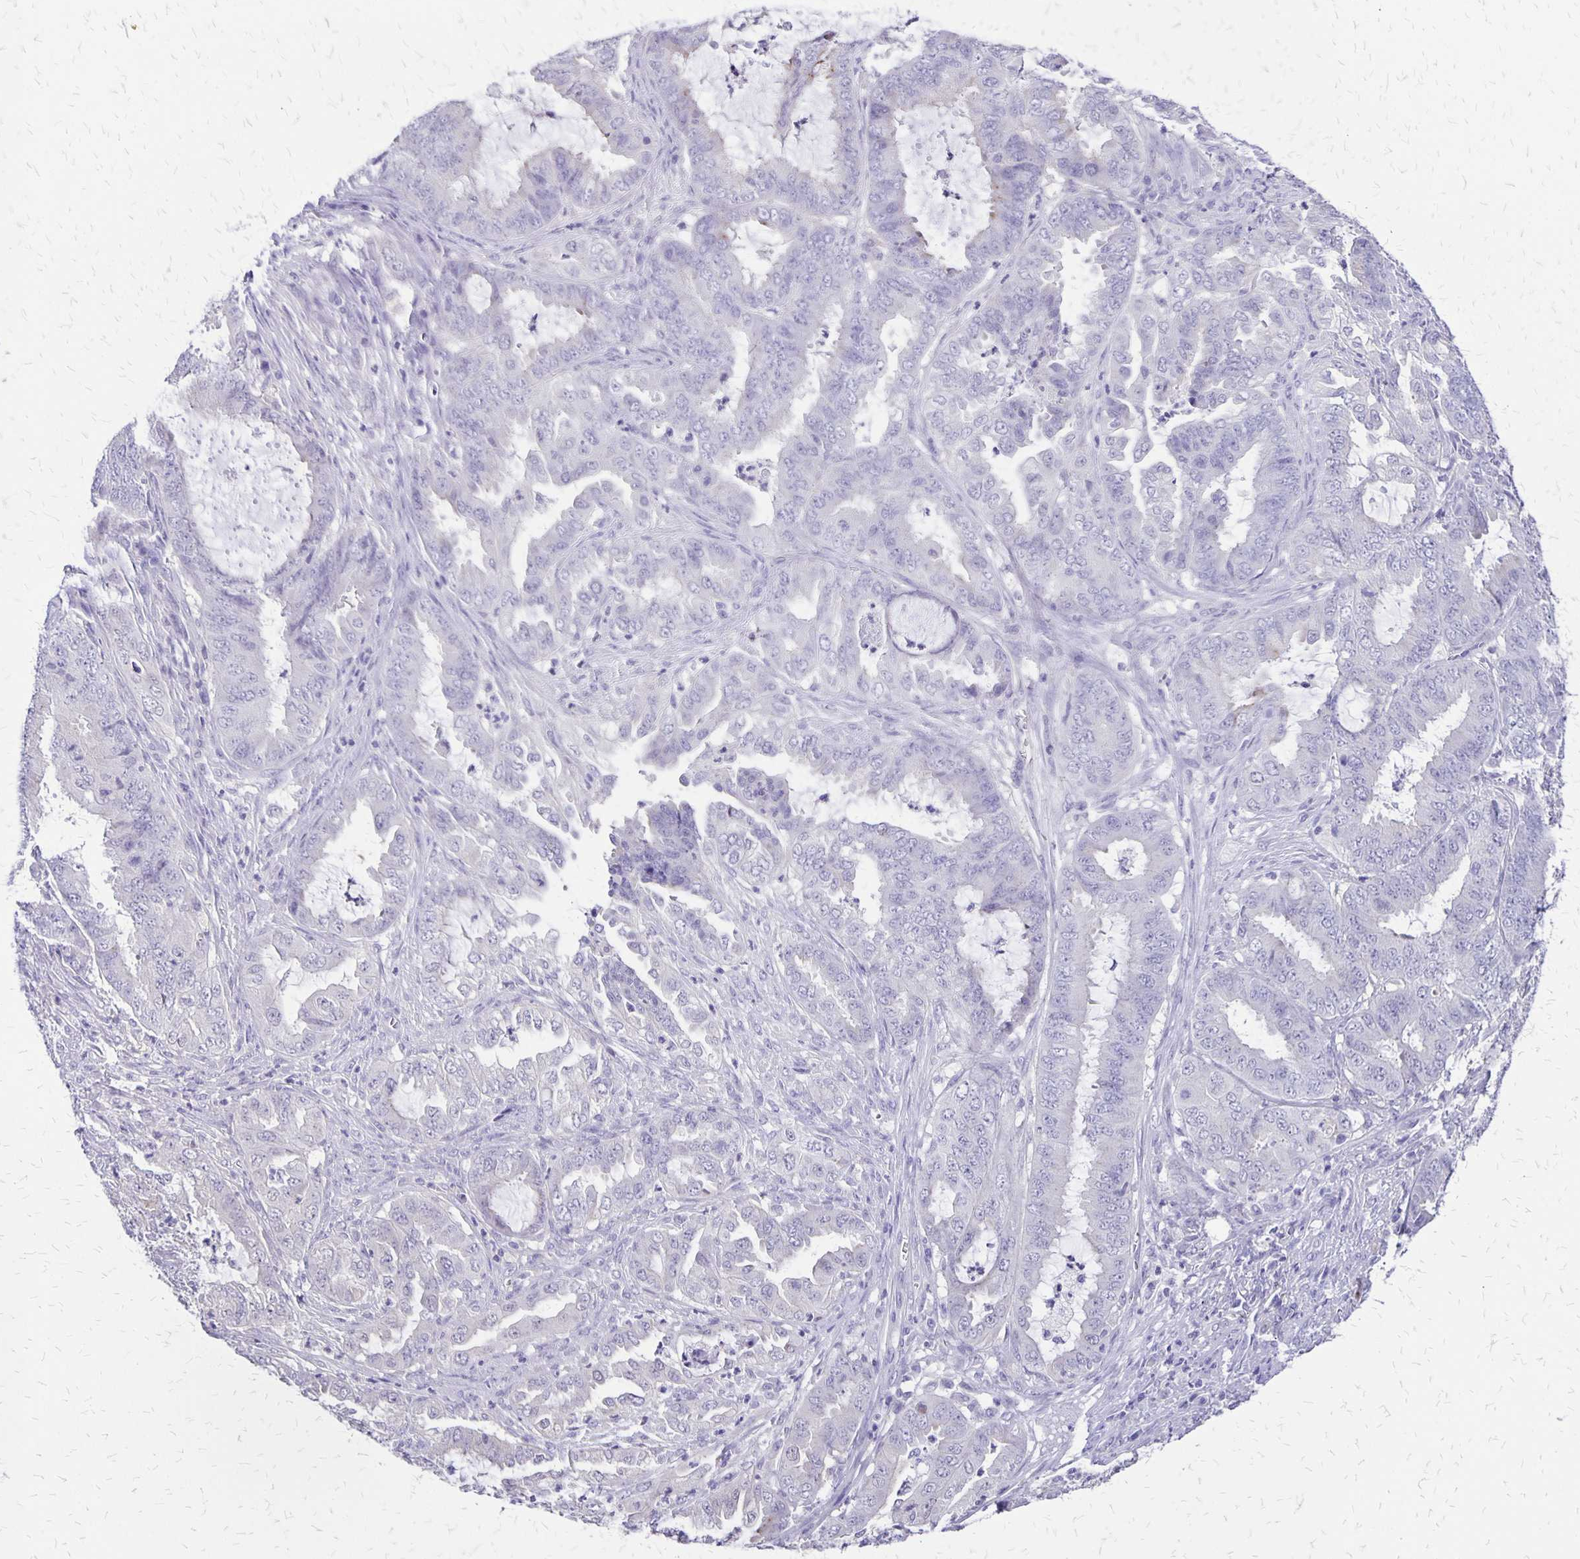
{"staining": {"intensity": "negative", "quantity": "none", "location": "none"}, "tissue": "endometrial cancer", "cell_type": "Tumor cells", "image_type": "cancer", "snomed": [{"axis": "morphology", "description": "Adenocarcinoma, NOS"}, {"axis": "topography", "description": "Endometrium"}], "caption": "Immunohistochemistry (IHC) image of human adenocarcinoma (endometrial) stained for a protein (brown), which displays no expression in tumor cells.", "gene": "SI", "patient": {"sex": "female", "age": 51}}